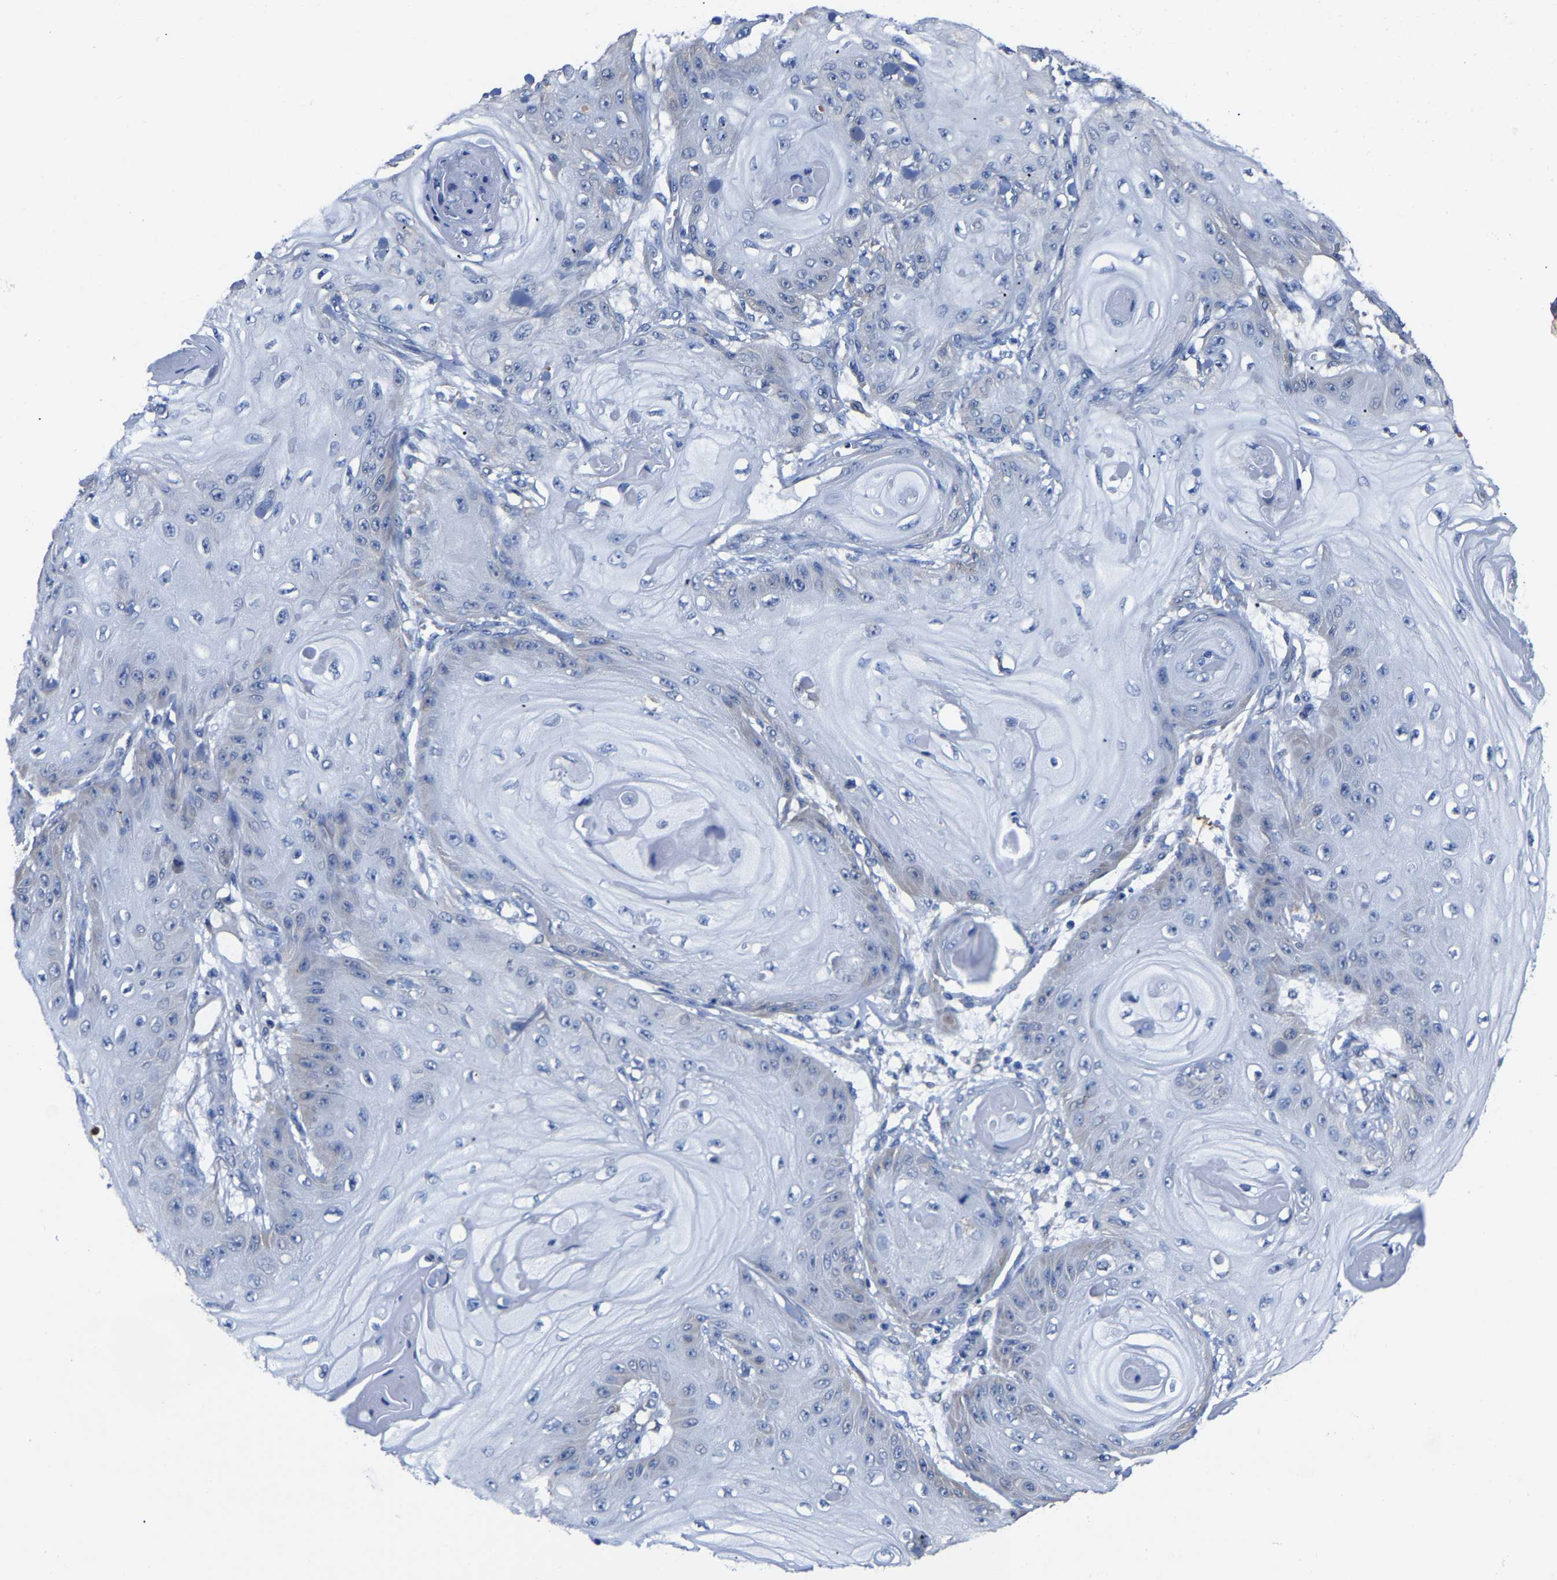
{"staining": {"intensity": "negative", "quantity": "none", "location": "none"}, "tissue": "skin cancer", "cell_type": "Tumor cells", "image_type": "cancer", "snomed": [{"axis": "morphology", "description": "Squamous cell carcinoma, NOS"}, {"axis": "topography", "description": "Skin"}], "caption": "A micrograph of human skin cancer (squamous cell carcinoma) is negative for staining in tumor cells. (Brightfield microscopy of DAB (3,3'-diaminobenzidine) immunohistochemistry (IHC) at high magnification).", "gene": "SRPK2", "patient": {"sex": "male", "age": 74}}